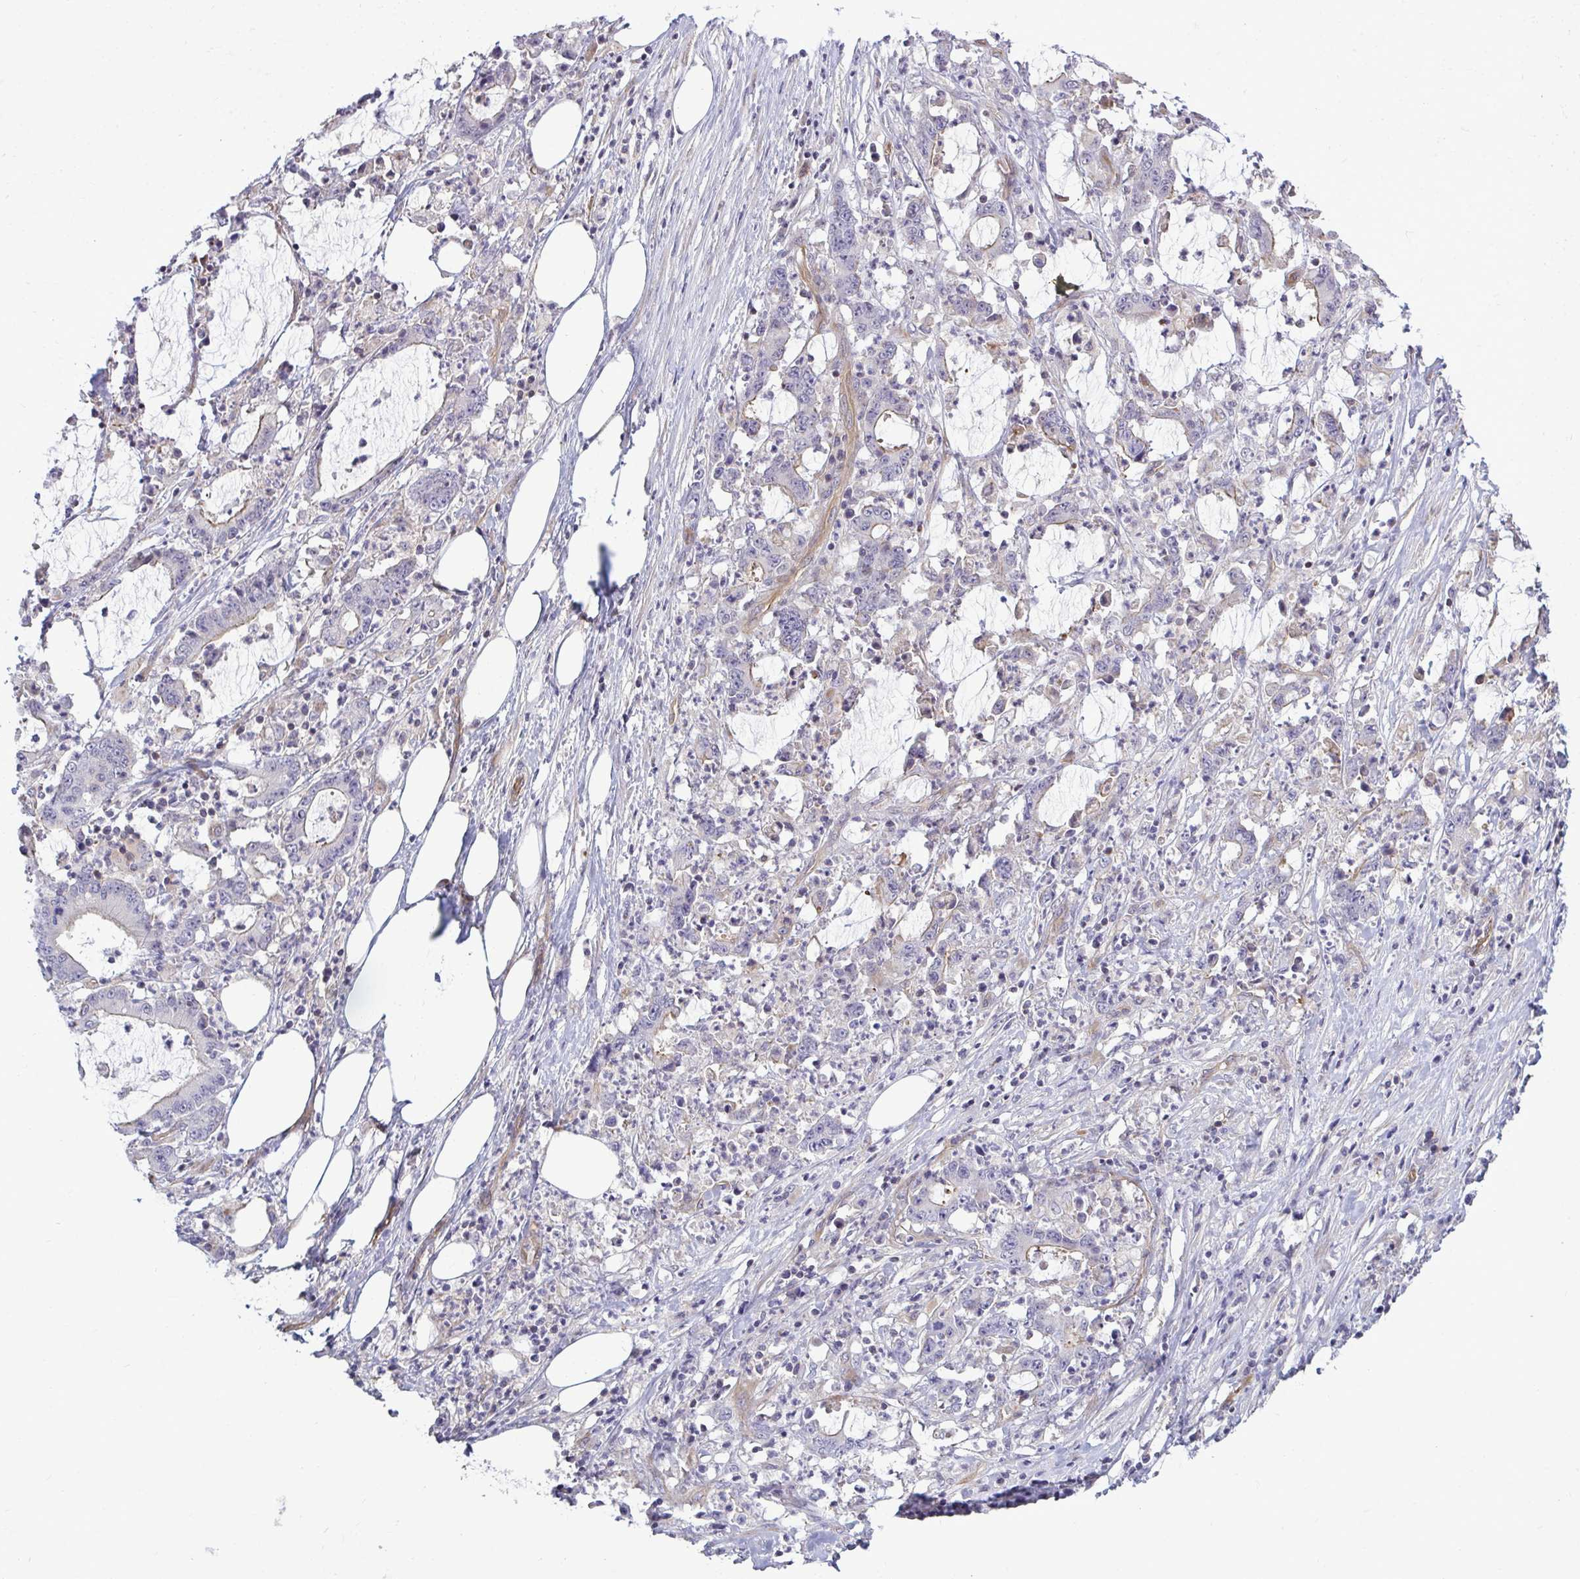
{"staining": {"intensity": "negative", "quantity": "none", "location": "none"}, "tissue": "stomach cancer", "cell_type": "Tumor cells", "image_type": "cancer", "snomed": [{"axis": "morphology", "description": "Adenocarcinoma, NOS"}, {"axis": "topography", "description": "Stomach, upper"}], "caption": "Tumor cells are negative for brown protein staining in stomach cancer. (Stains: DAB IHC with hematoxylin counter stain, Microscopy: brightfield microscopy at high magnification).", "gene": "FUT10", "patient": {"sex": "male", "age": 68}}